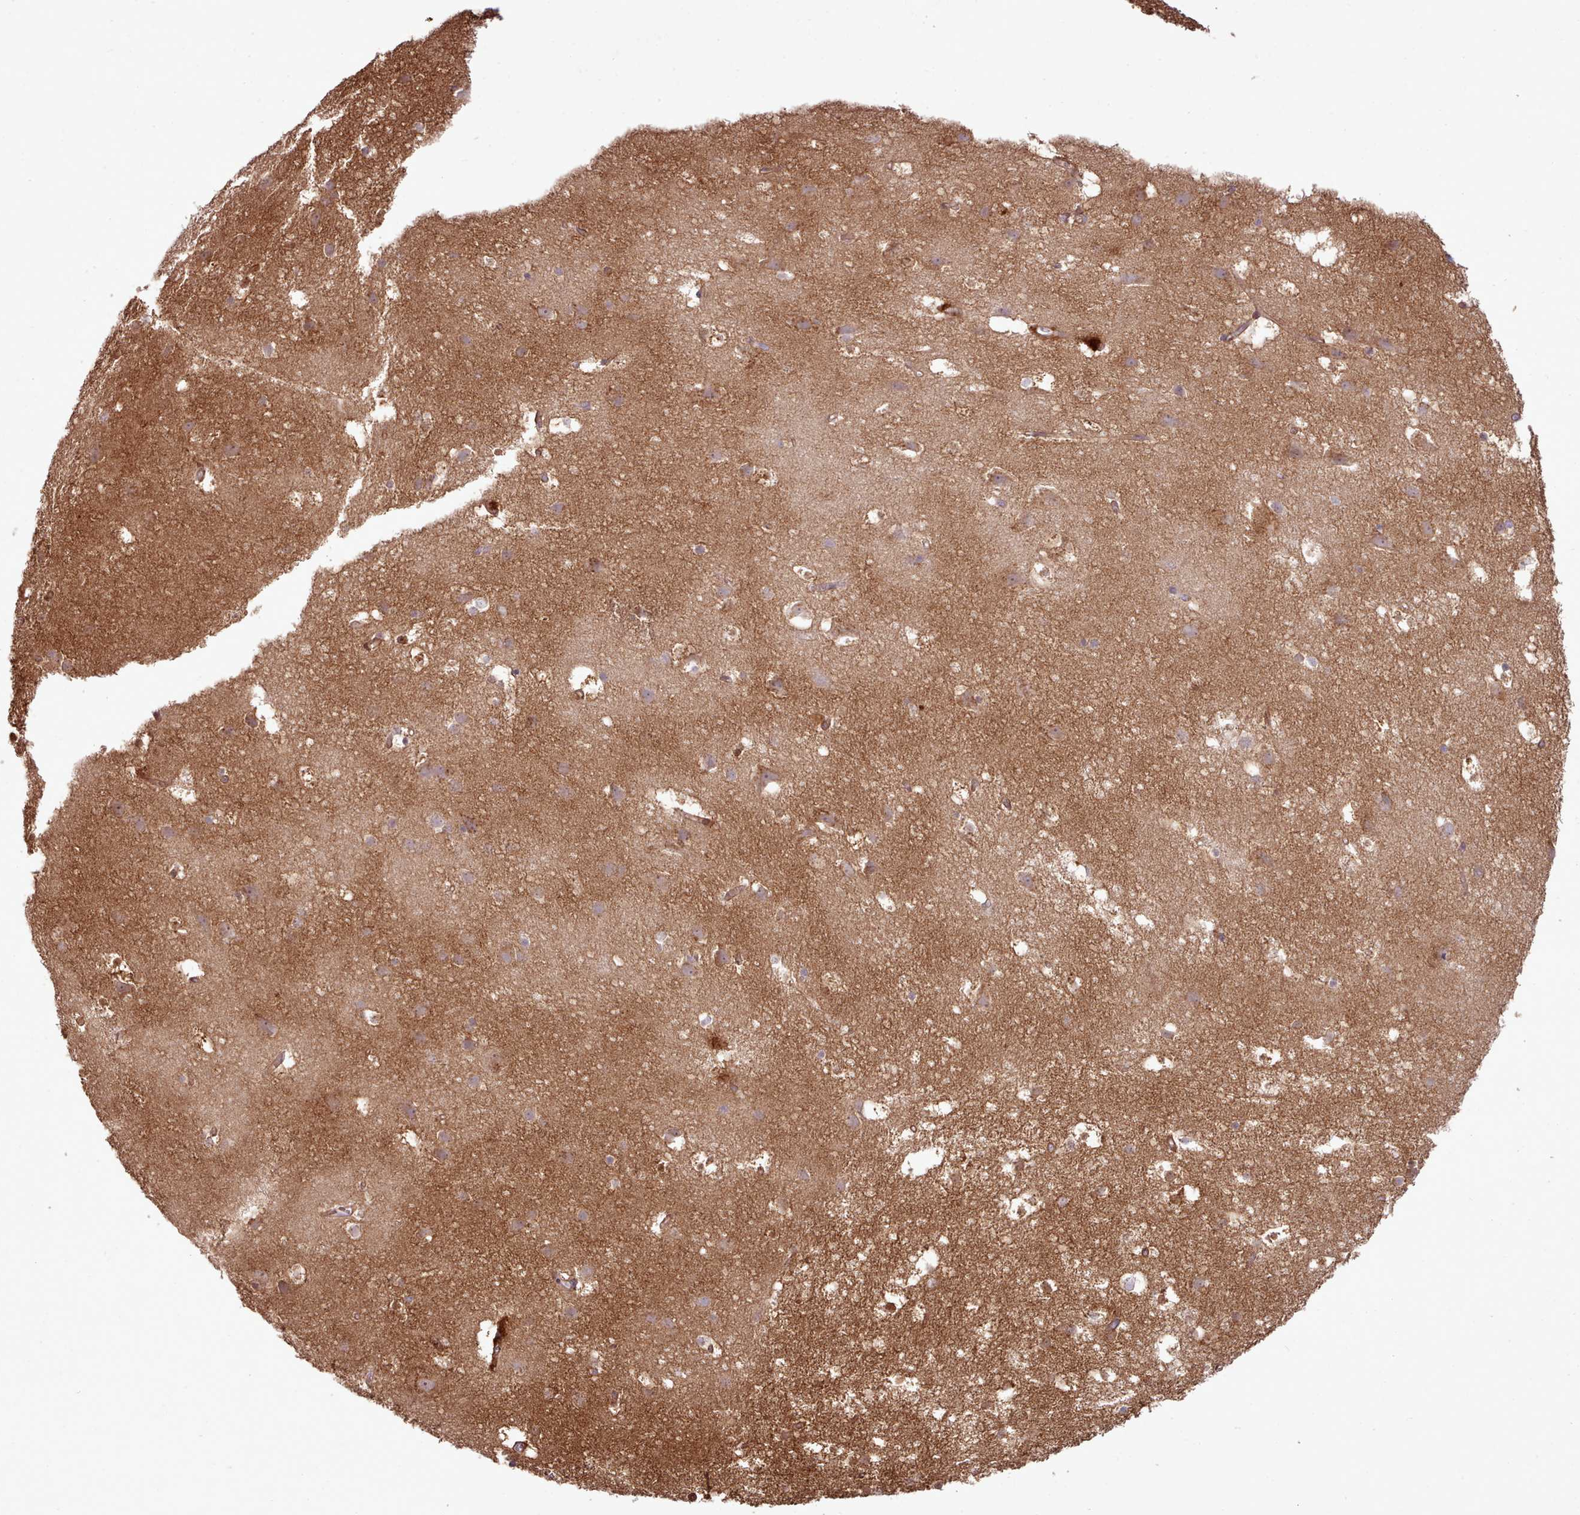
{"staining": {"intensity": "moderate", "quantity": "25%-75%", "location": "cytoplasmic/membranous"}, "tissue": "cerebral cortex", "cell_type": "Endothelial cells", "image_type": "normal", "snomed": [{"axis": "morphology", "description": "Normal tissue, NOS"}, {"axis": "topography", "description": "Cerebral cortex"}], "caption": "Immunohistochemistry staining of normal cerebral cortex, which reveals medium levels of moderate cytoplasmic/membranous expression in approximately 25%-75% of endothelial cells indicating moderate cytoplasmic/membranous protein positivity. The staining was performed using DAB (brown) for protein detection and nuclei were counterstained in hematoxylin (blue).", "gene": "PPP3R1", "patient": {"sex": "male", "age": 54}}